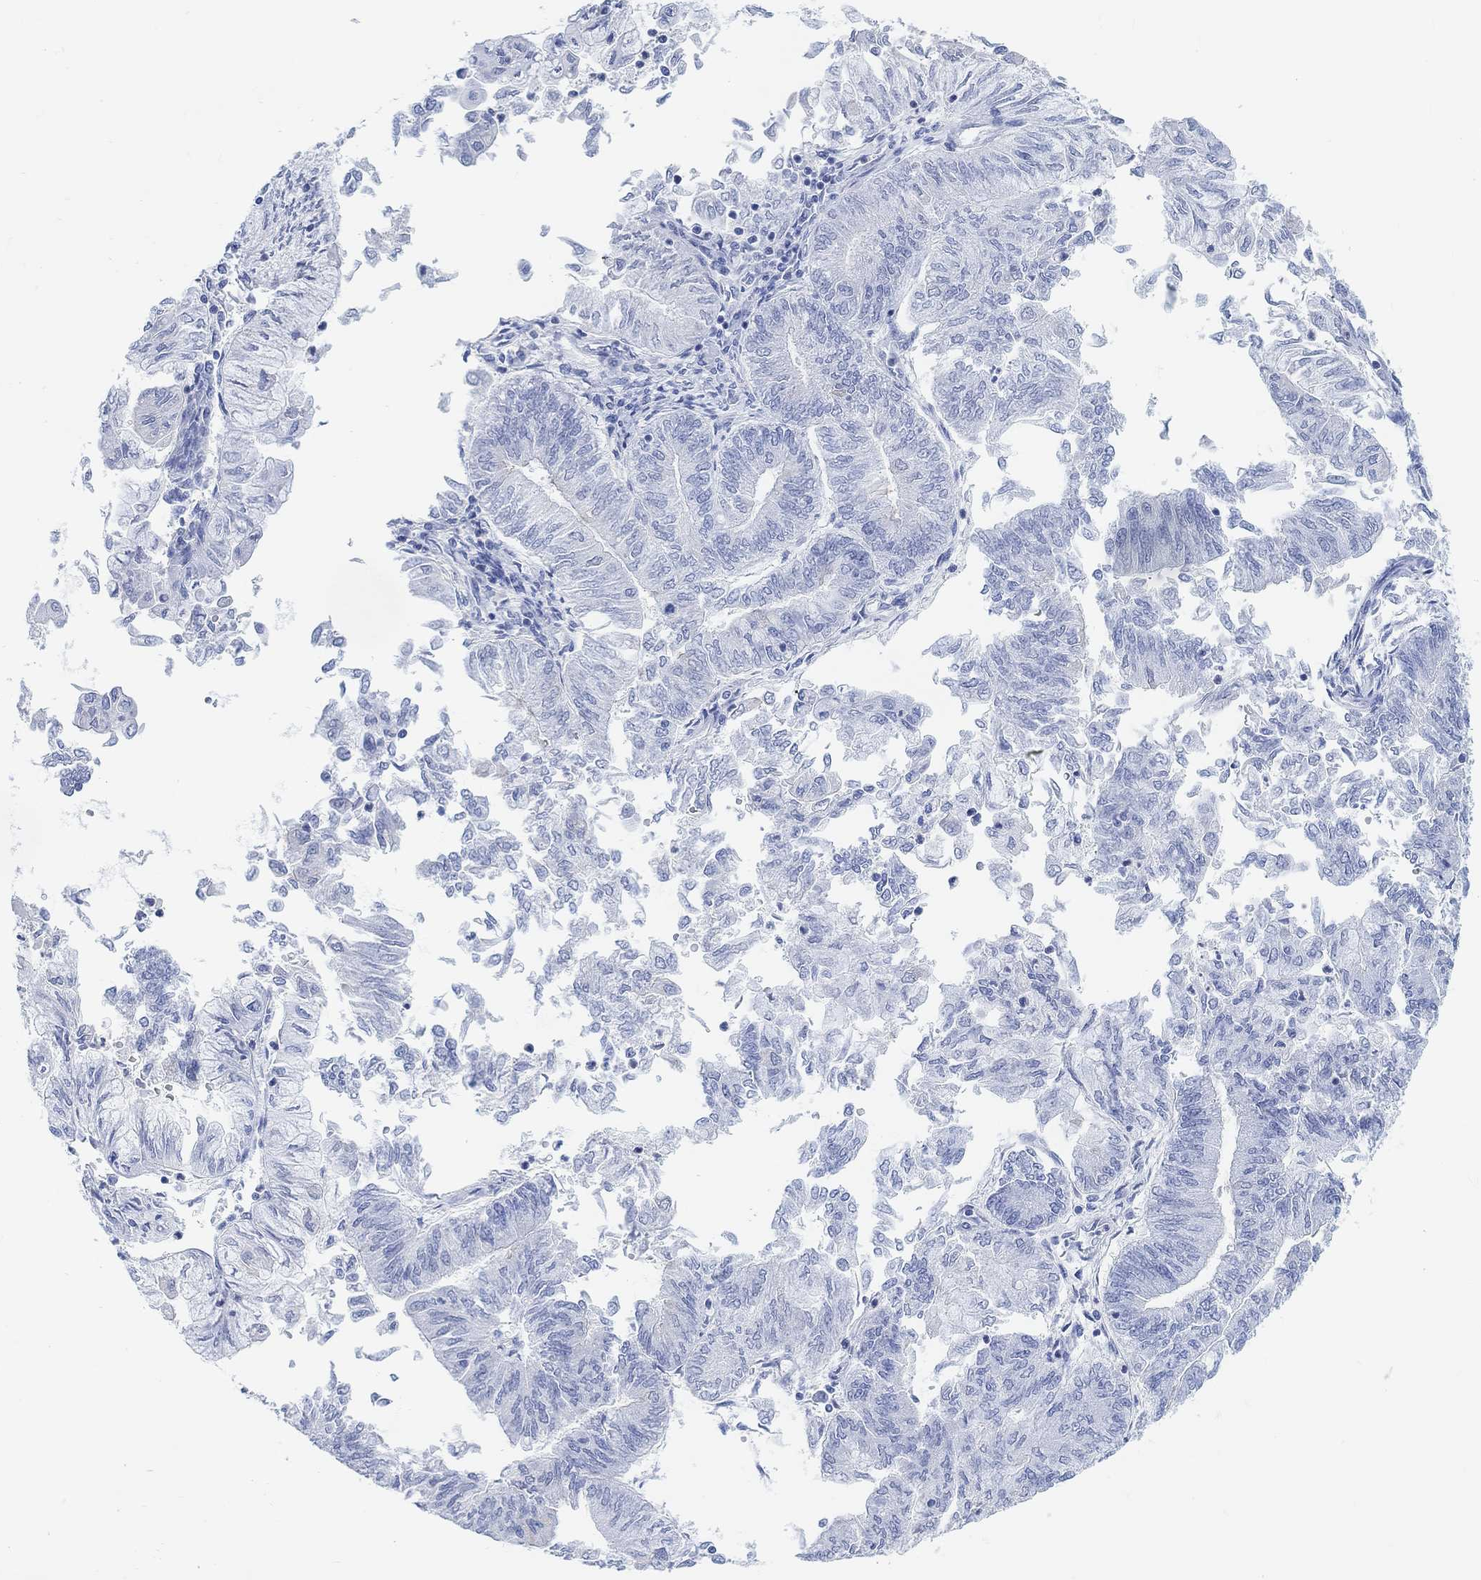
{"staining": {"intensity": "negative", "quantity": "none", "location": "none"}, "tissue": "endometrial cancer", "cell_type": "Tumor cells", "image_type": "cancer", "snomed": [{"axis": "morphology", "description": "Adenocarcinoma, NOS"}, {"axis": "topography", "description": "Endometrium"}], "caption": "The micrograph exhibits no staining of tumor cells in endometrial adenocarcinoma. (DAB immunohistochemistry visualized using brightfield microscopy, high magnification).", "gene": "ENO4", "patient": {"sex": "female", "age": 59}}